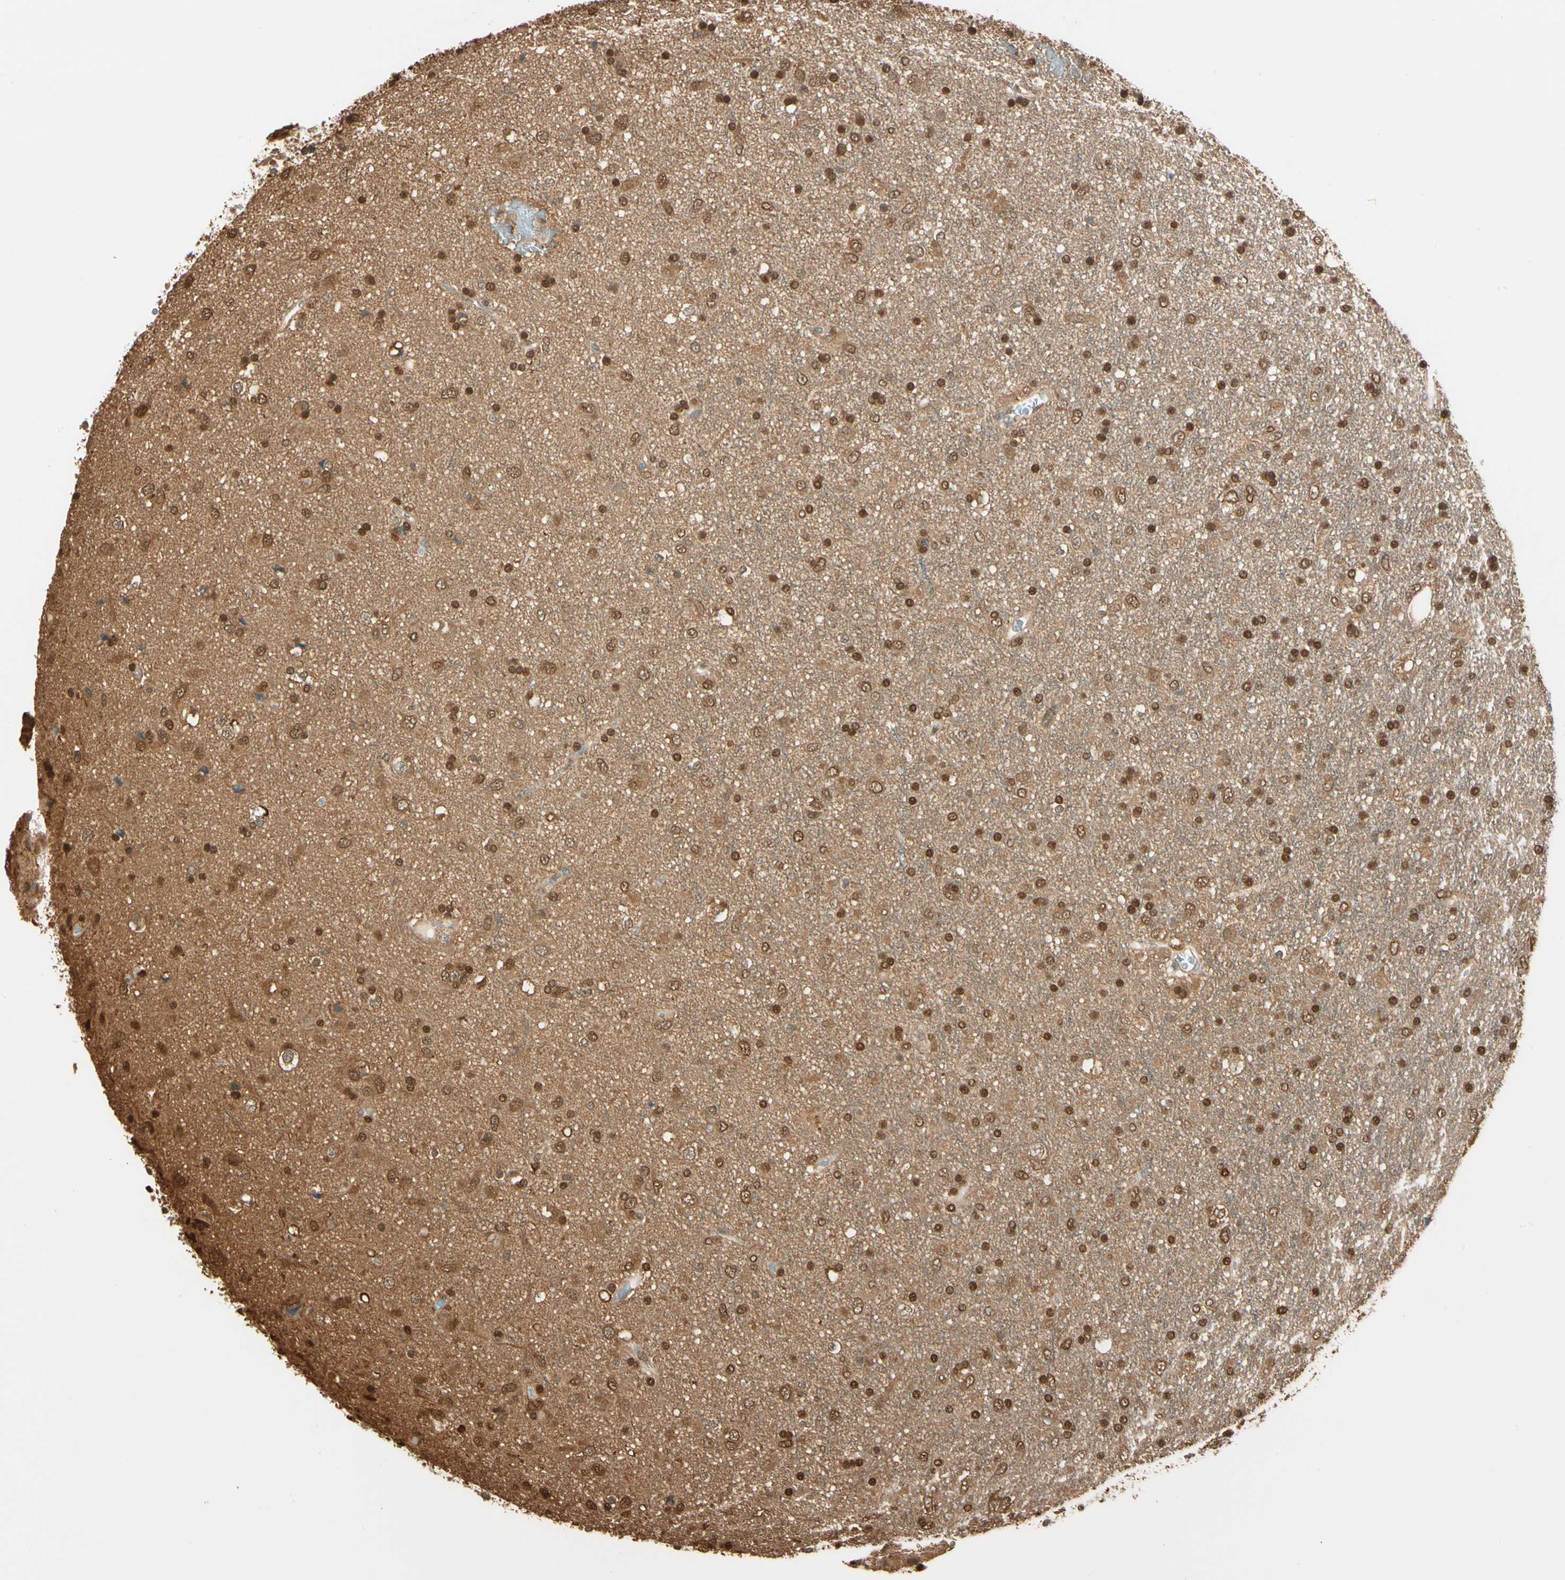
{"staining": {"intensity": "moderate", "quantity": ">75%", "location": "cytoplasmic/membranous,nuclear"}, "tissue": "glioma", "cell_type": "Tumor cells", "image_type": "cancer", "snomed": [{"axis": "morphology", "description": "Glioma, malignant, Low grade"}, {"axis": "topography", "description": "Brain"}], "caption": "An image showing moderate cytoplasmic/membranous and nuclear staining in about >75% of tumor cells in malignant glioma (low-grade), as visualized by brown immunohistochemical staining.", "gene": "PNCK", "patient": {"sex": "male", "age": 77}}